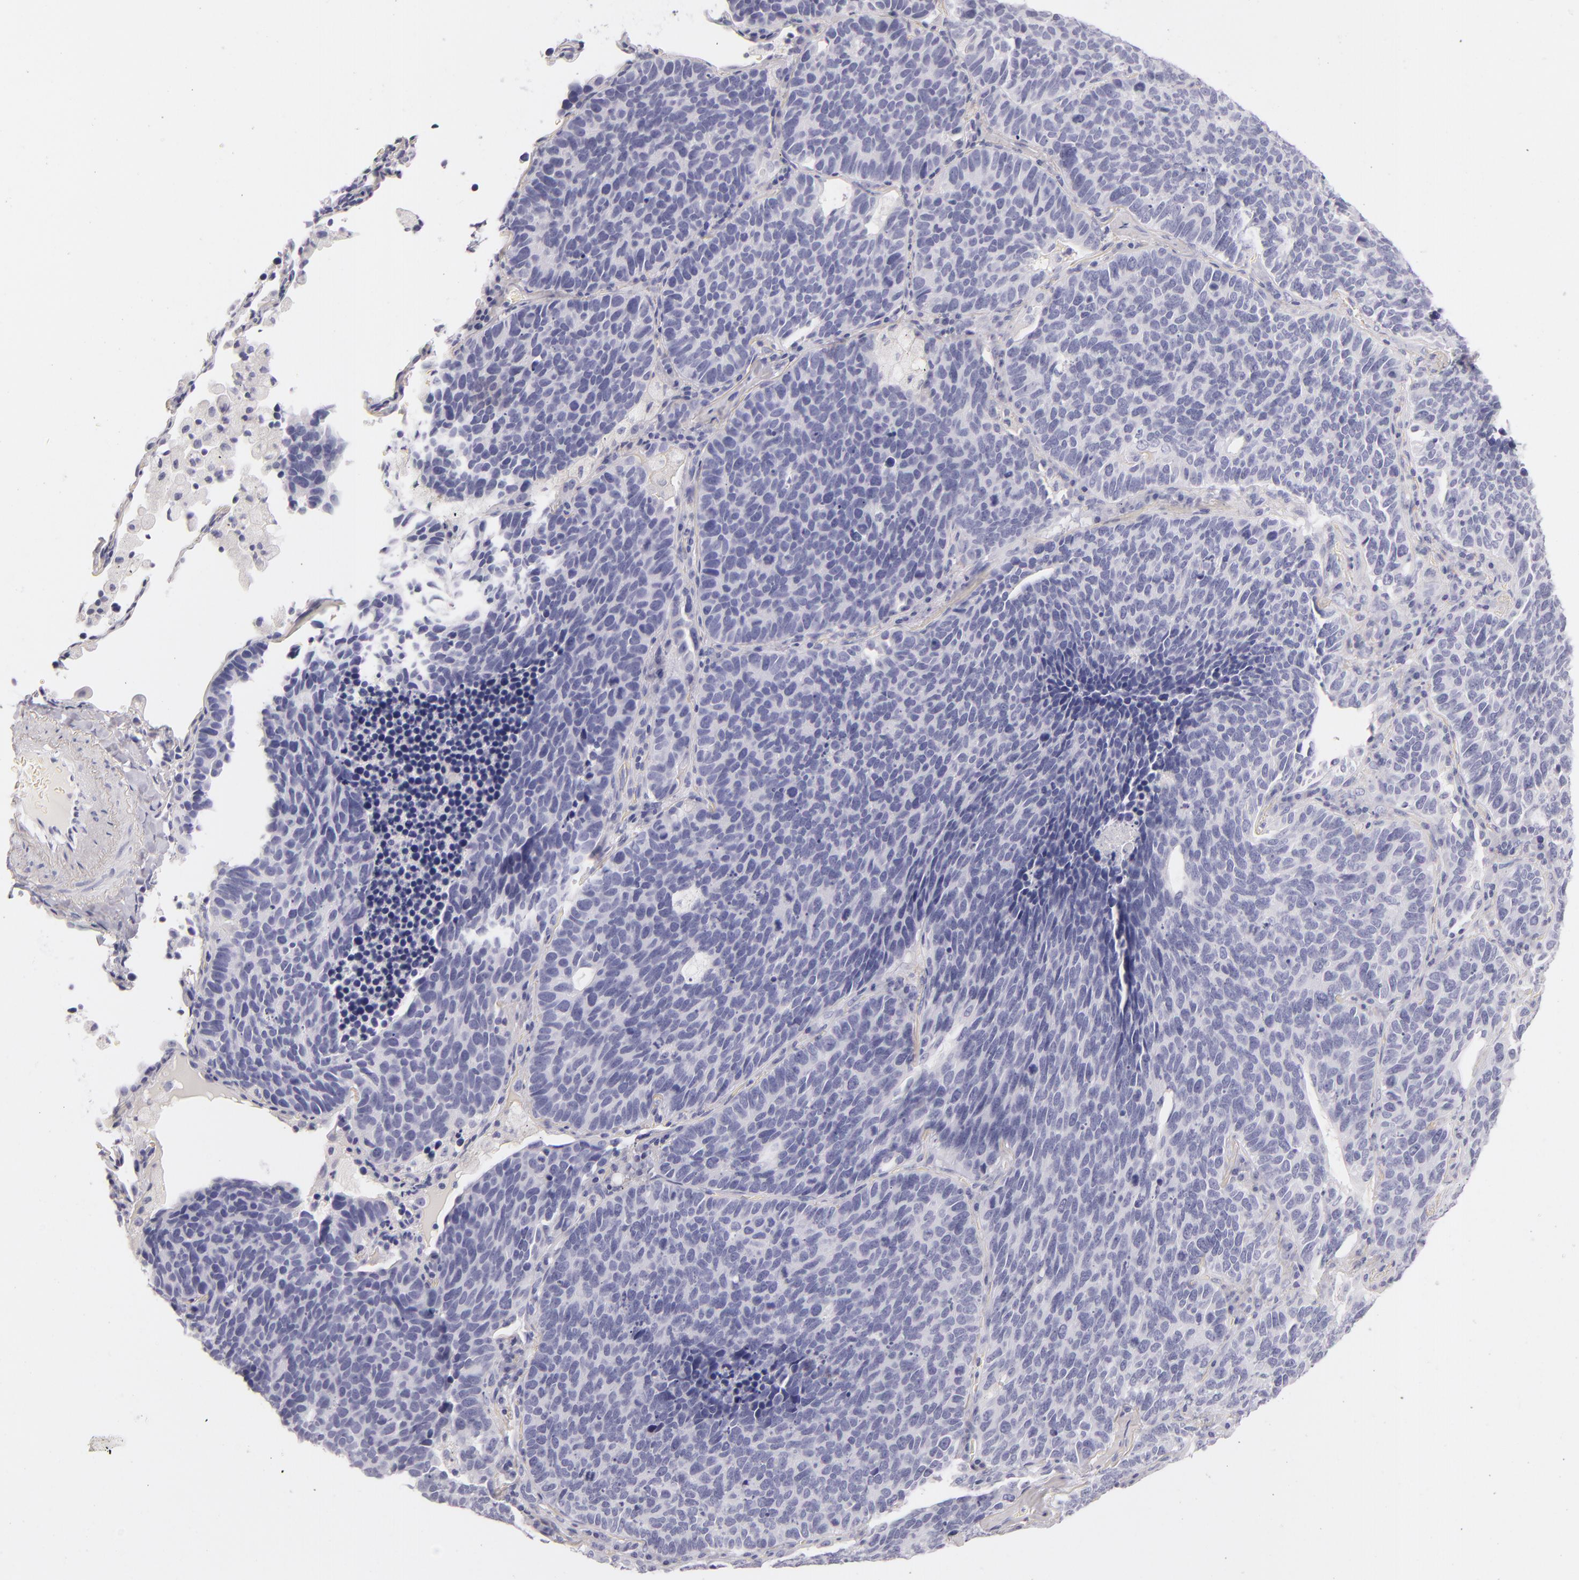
{"staining": {"intensity": "negative", "quantity": "none", "location": "none"}, "tissue": "lung cancer", "cell_type": "Tumor cells", "image_type": "cancer", "snomed": [{"axis": "morphology", "description": "Neoplasm, malignant, NOS"}, {"axis": "topography", "description": "Lung"}], "caption": "An immunohistochemistry (IHC) histopathology image of lung cancer (malignant neoplasm) is shown. There is no staining in tumor cells of lung cancer (malignant neoplasm).", "gene": "FABP1", "patient": {"sex": "female", "age": 75}}